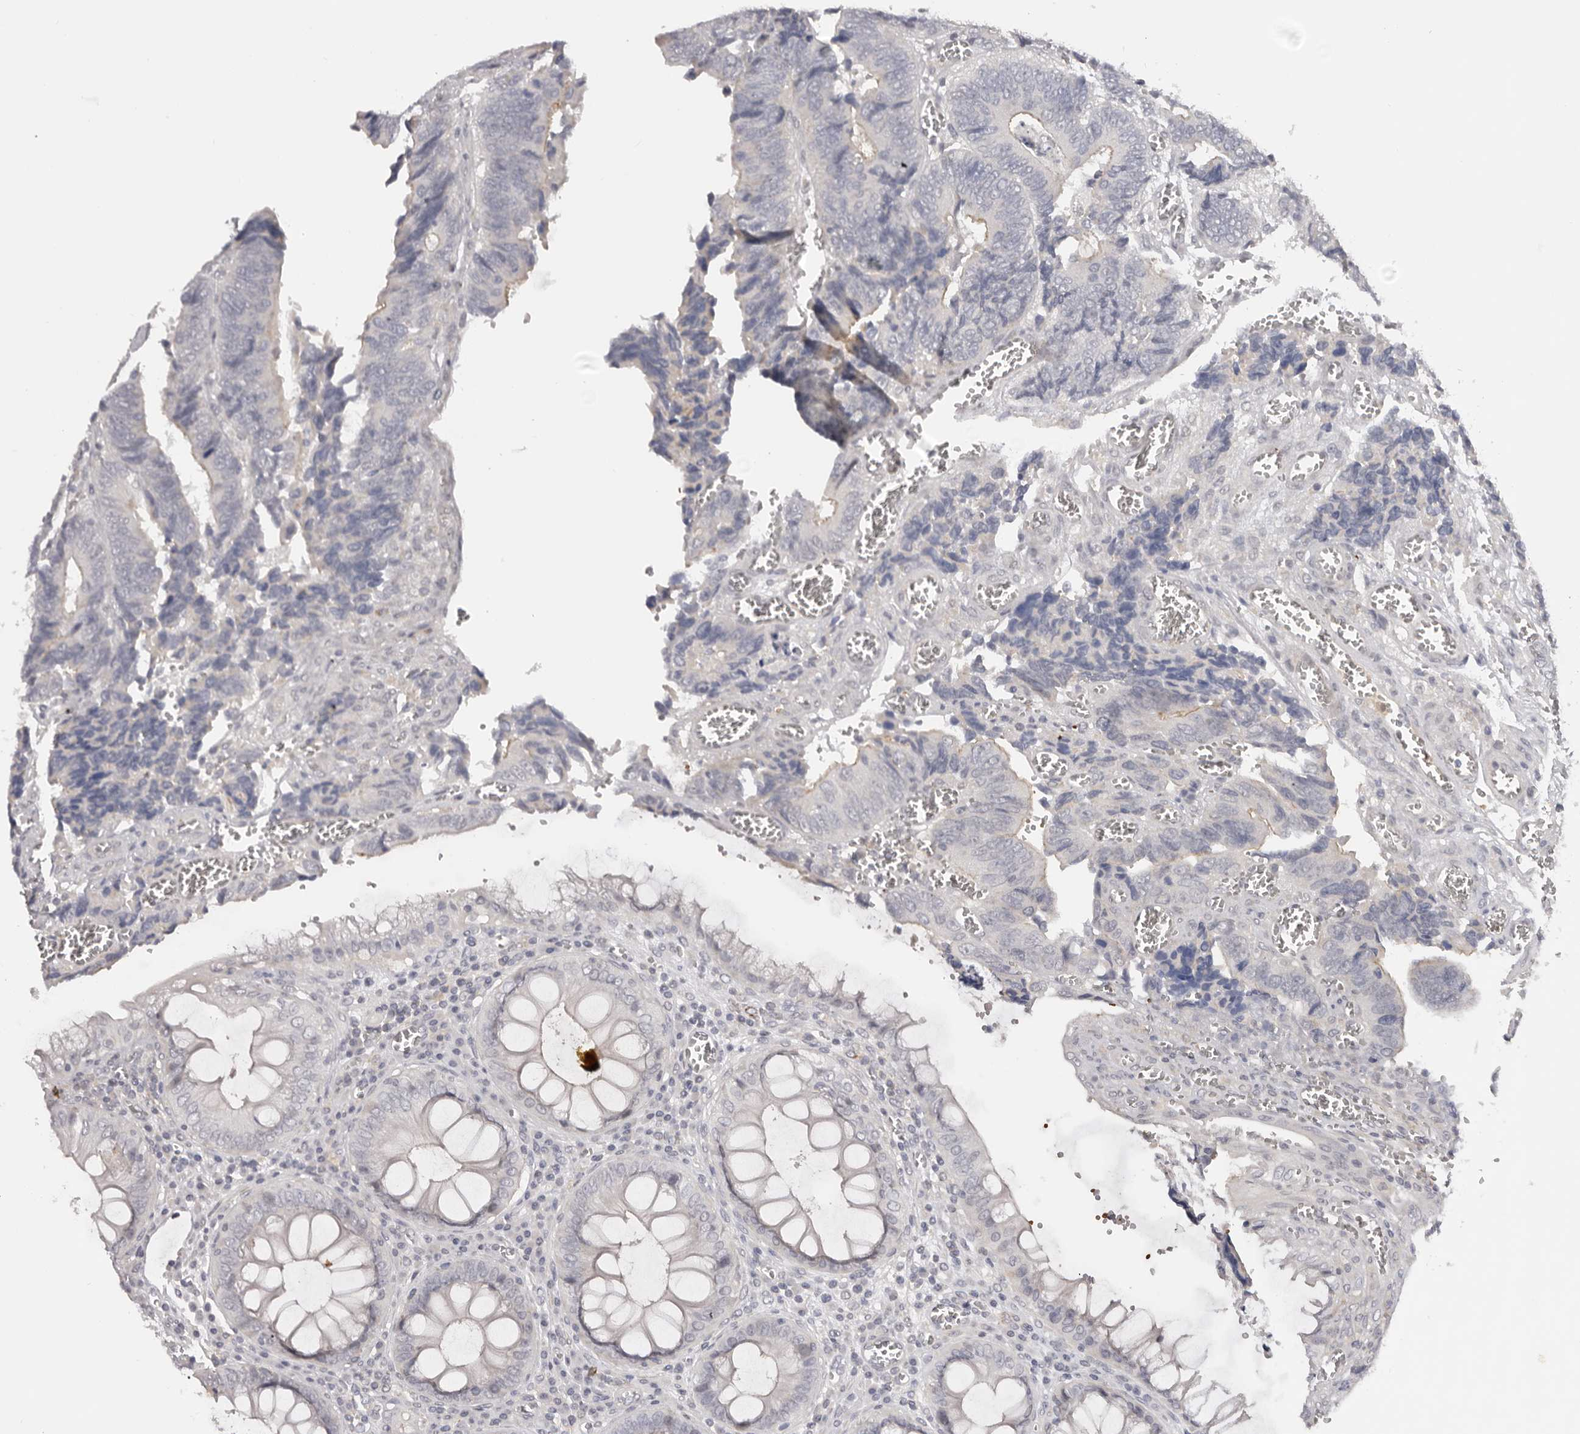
{"staining": {"intensity": "negative", "quantity": "none", "location": "none"}, "tissue": "colorectal cancer", "cell_type": "Tumor cells", "image_type": "cancer", "snomed": [{"axis": "morphology", "description": "Adenocarcinoma, NOS"}, {"axis": "topography", "description": "Colon"}], "caption": "The immunohistochemistry (IHC) image has no significant positivity in tumor cells of colorectal cancer tissue.", "gene": "TNR", "patient": {"sex": "male", "age": 72}}